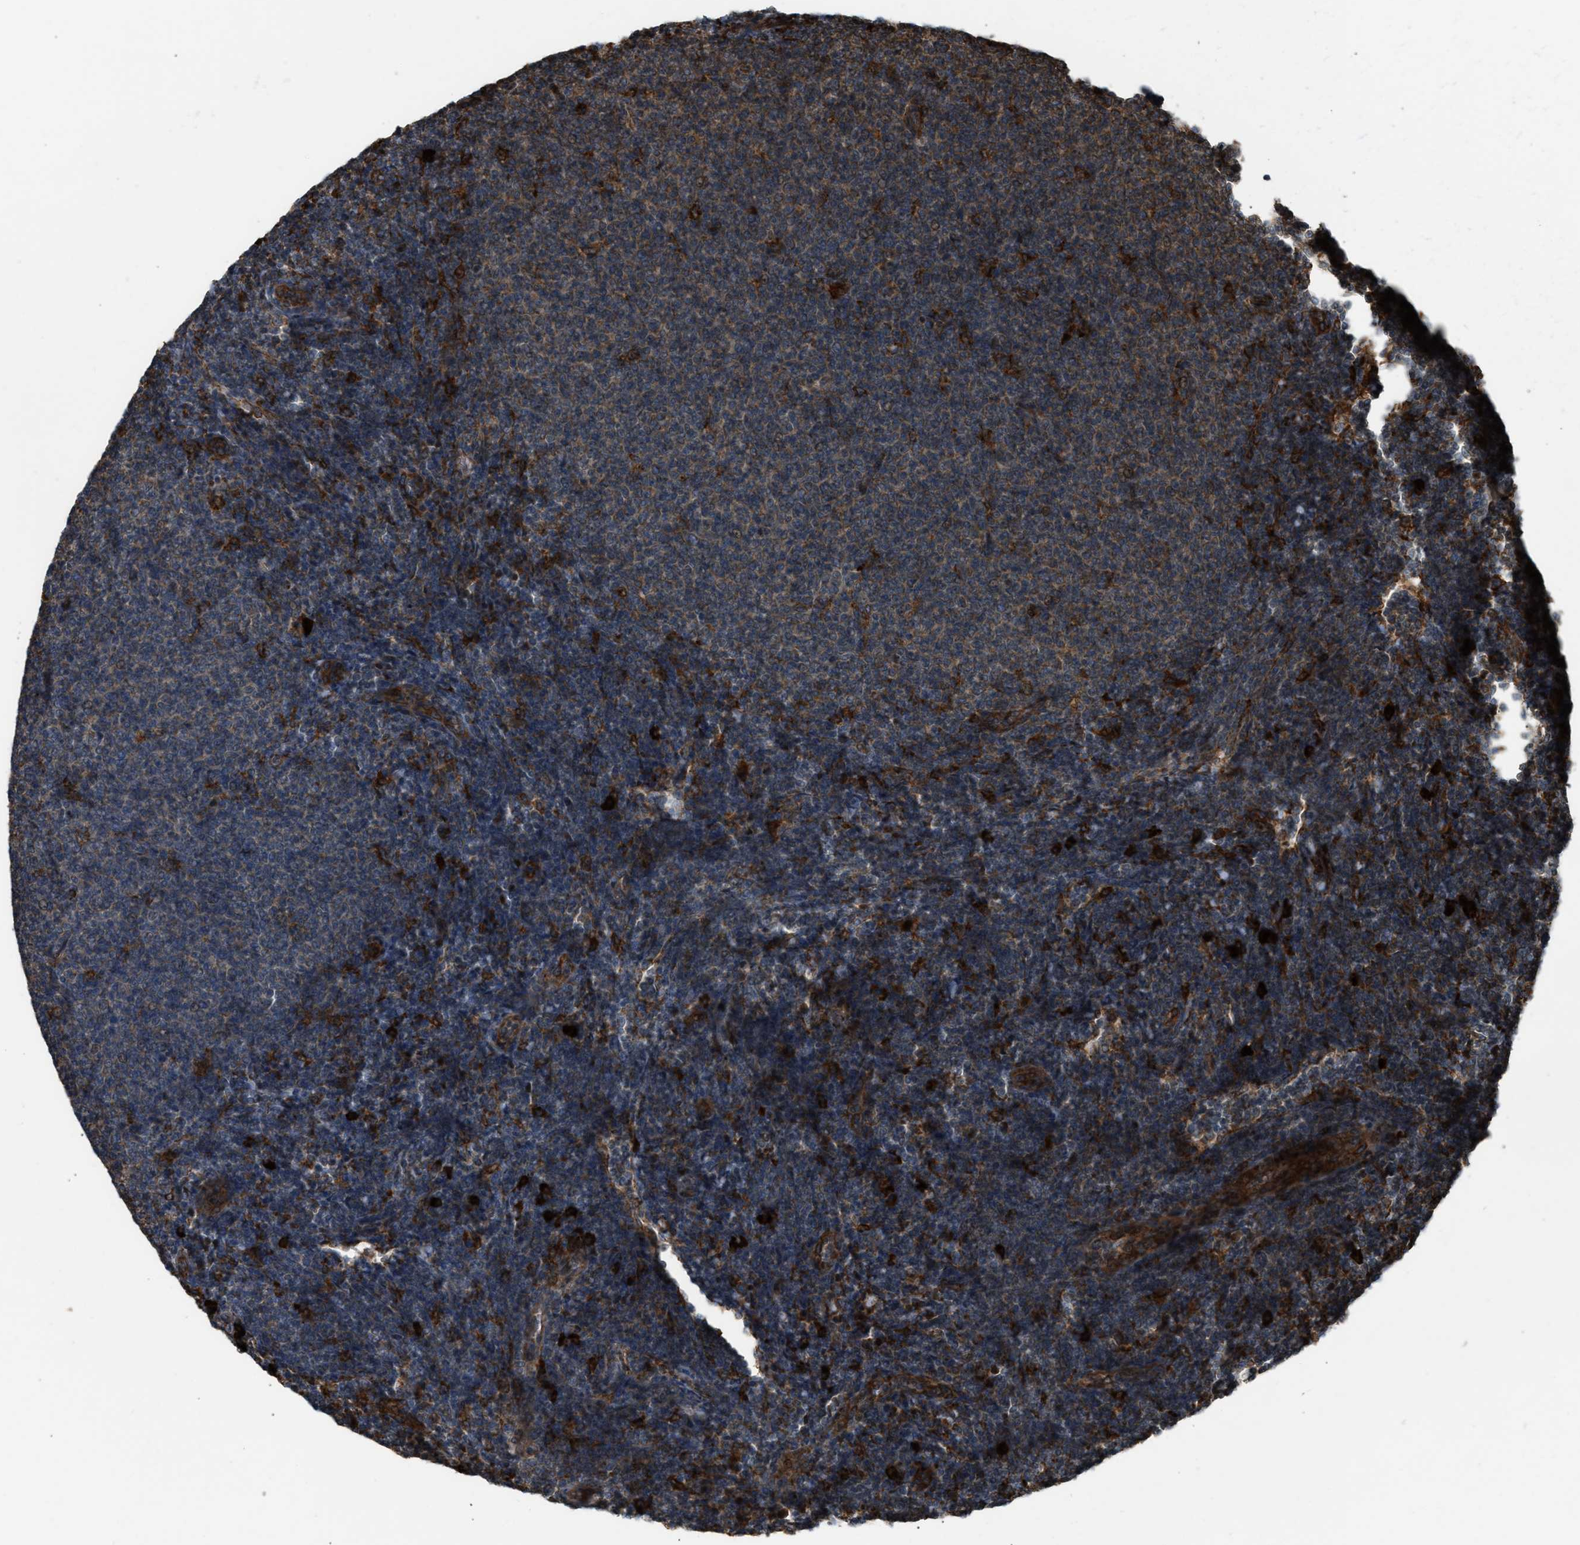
{"staining": {"intensity": "moderate", "quantity": "<25%", "location": "cytoplasmic/membranous"}, "tissue": "lymphoma", "cell_type": "Tumor cells", "image_type": "cancer", "snomed": [{"axis": "morphology", "description": "Malignant lymphoma, non-Hodgkin's type, Low grade"}, {"axis": "topography", "description": "Lymph node"}], "caption": "Human lymphoma stained with a brown dye shows moderate cytoplasmic/membranous positive staining in about <25% of tumor cells.", "gene": "BAIAP2L1", "patient": {"sex": "male", "age": 66}}